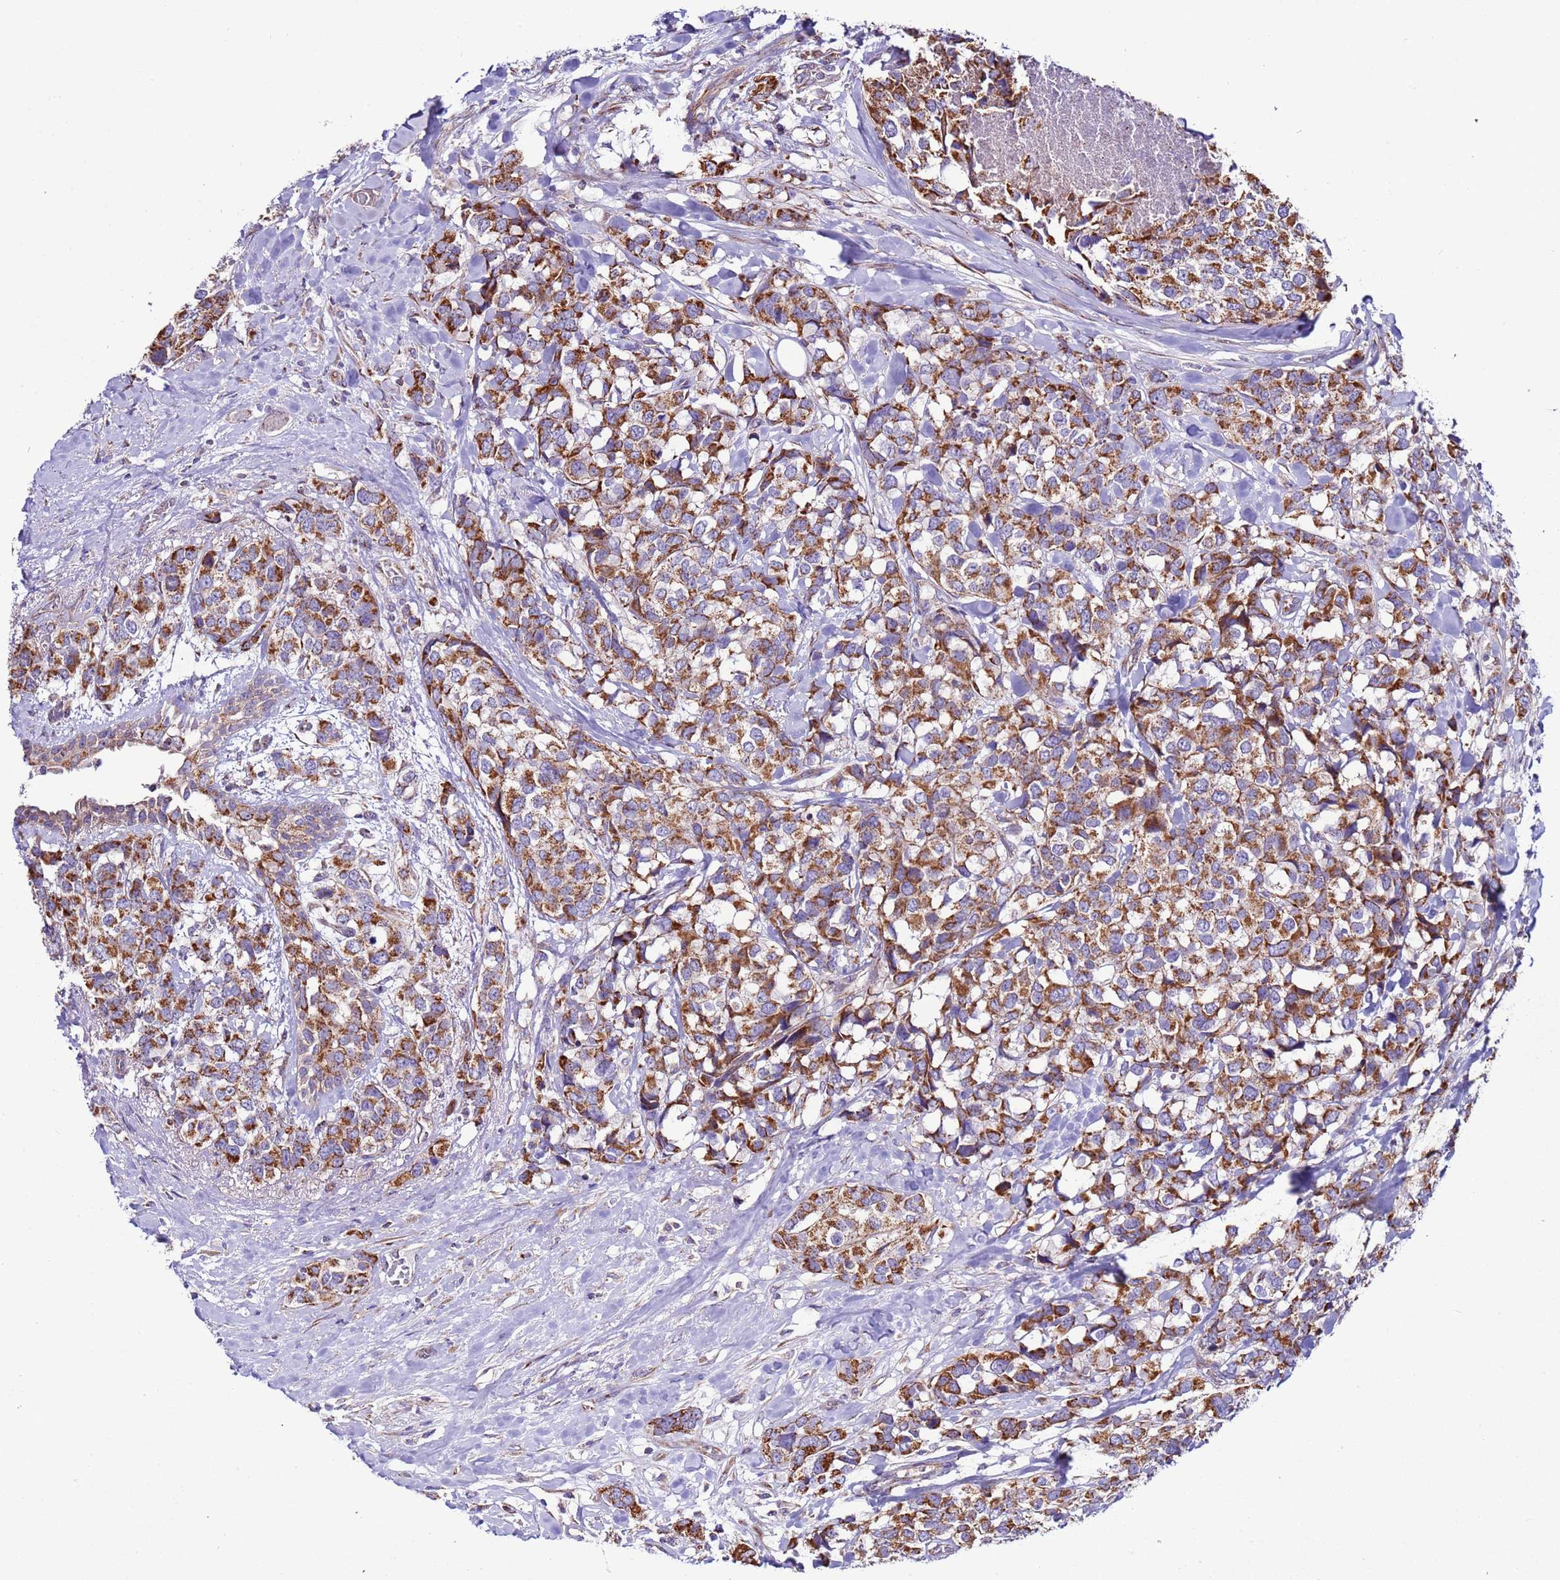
{"staining": {"intensity": "strong", "quantity": "25%-75%", "location": "cytoplasmic/membranous"}, "tissue": "breast cancer", "cell_type": "Tumor cells", "image_type": "cancer", "snomed": [{"axis": "morphology", "description": "Lobular carcinoma"}, {"axis": "topography", "description": "Breast"}], "caption": "Brown immunohistochemical staining in lobular carcinoma (breast) demonstrates strong cytoplasmic/membranous expression in about 25%-75% of tumor cells.", "gene": "AHI1", "patient": {"sex": "female", "age": 59}}